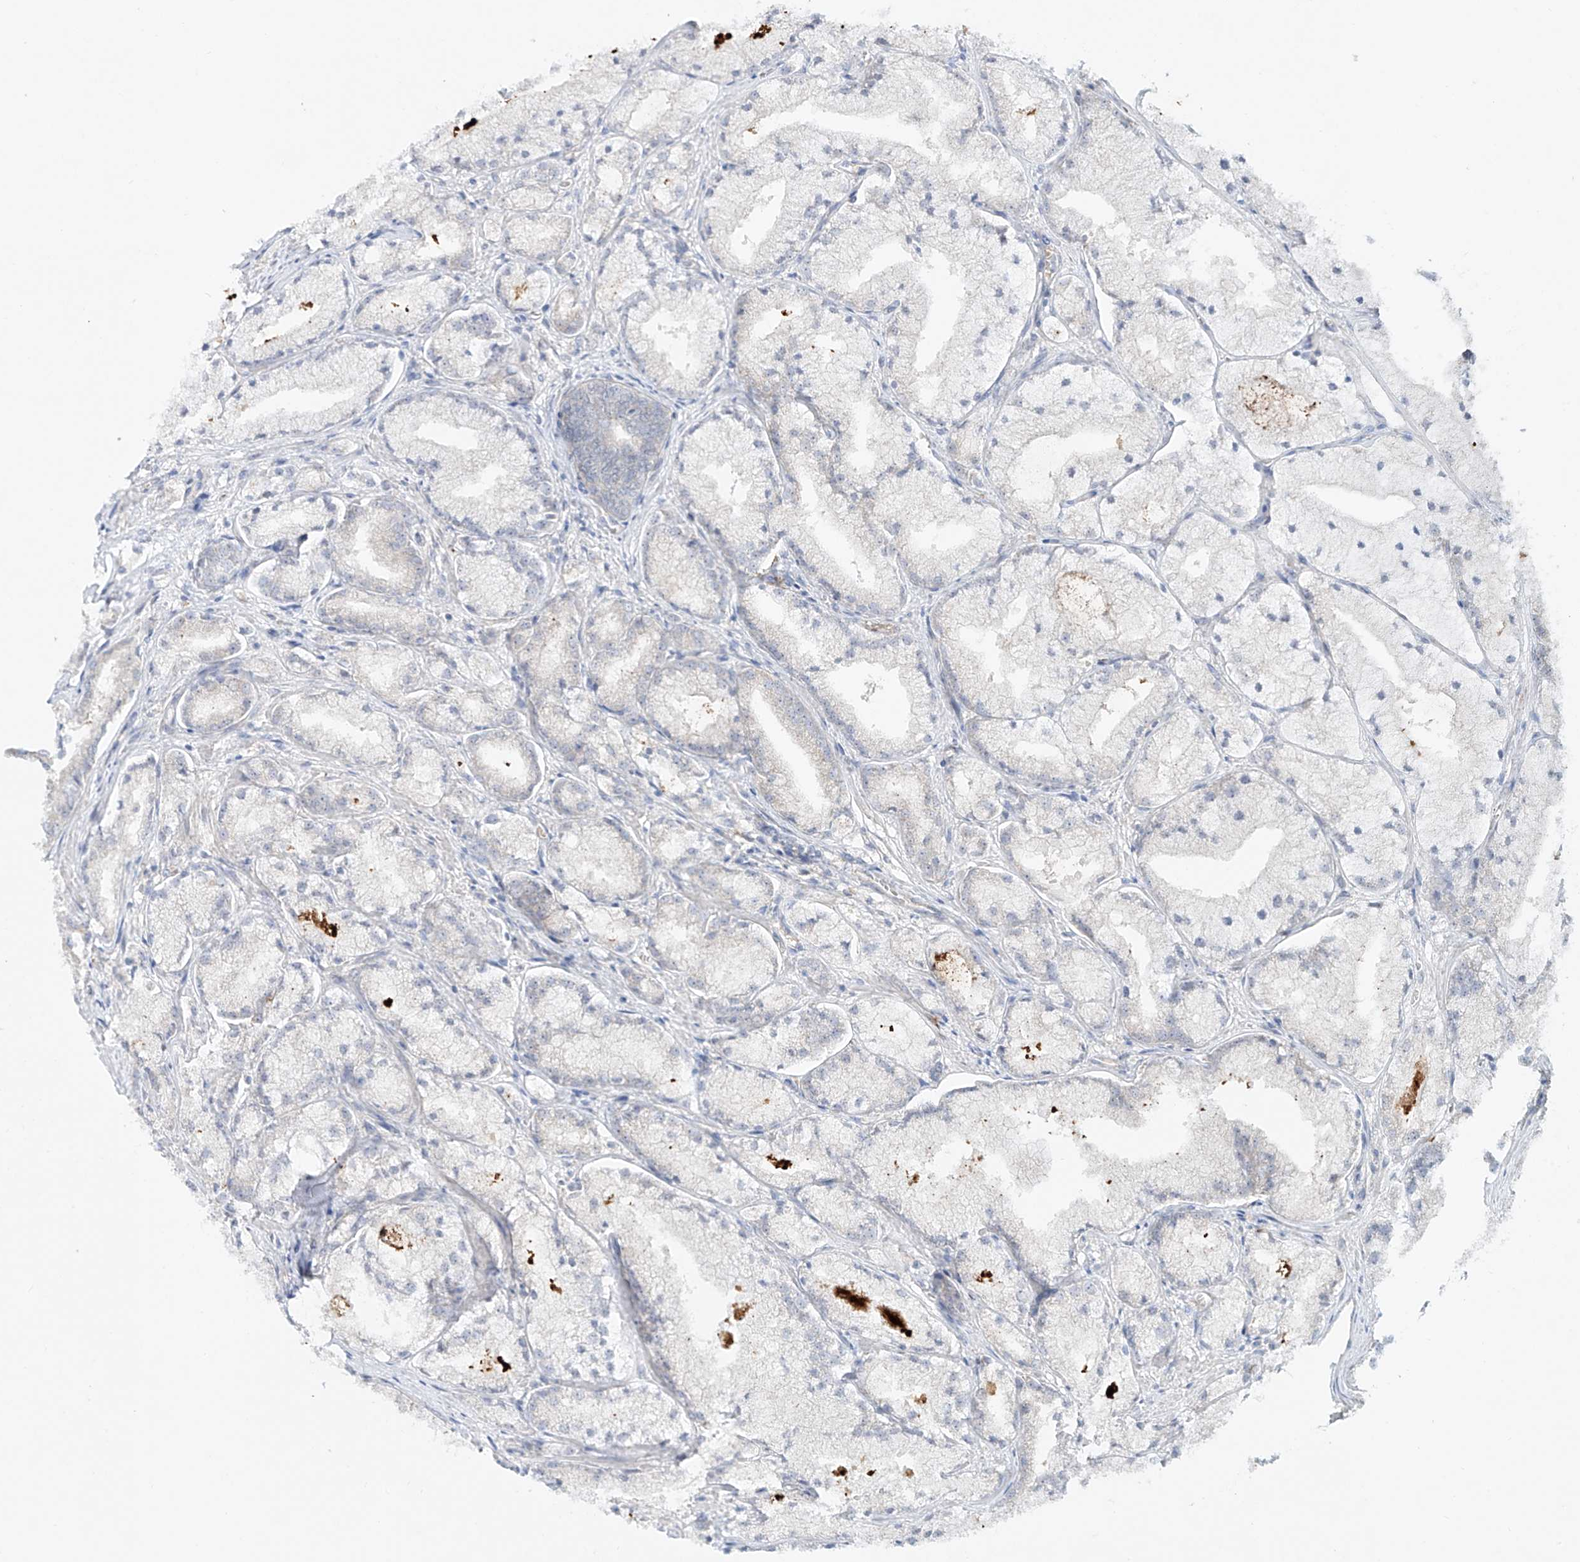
{"staining": {"intensity": "negative", "quantity": "none", "location": "none"}, "tissue": "prostate cancer", "cell_type": "Tumor cells", "image_type": "cancer", "snomed": [{"axis": "morphology", "description": "Adenocarcinoma, High grade"}, {"axis": "topography", "description": "Prostate"}], "caption": "DAB (3,3'-diaminobenzidine) immunohistochemical staining of human prostate high-grade adenocarcinoma exhibits no significant staining in tumor cells.", "gene": "TJAP1", "patient": {"sex": "male", "age": 50}}